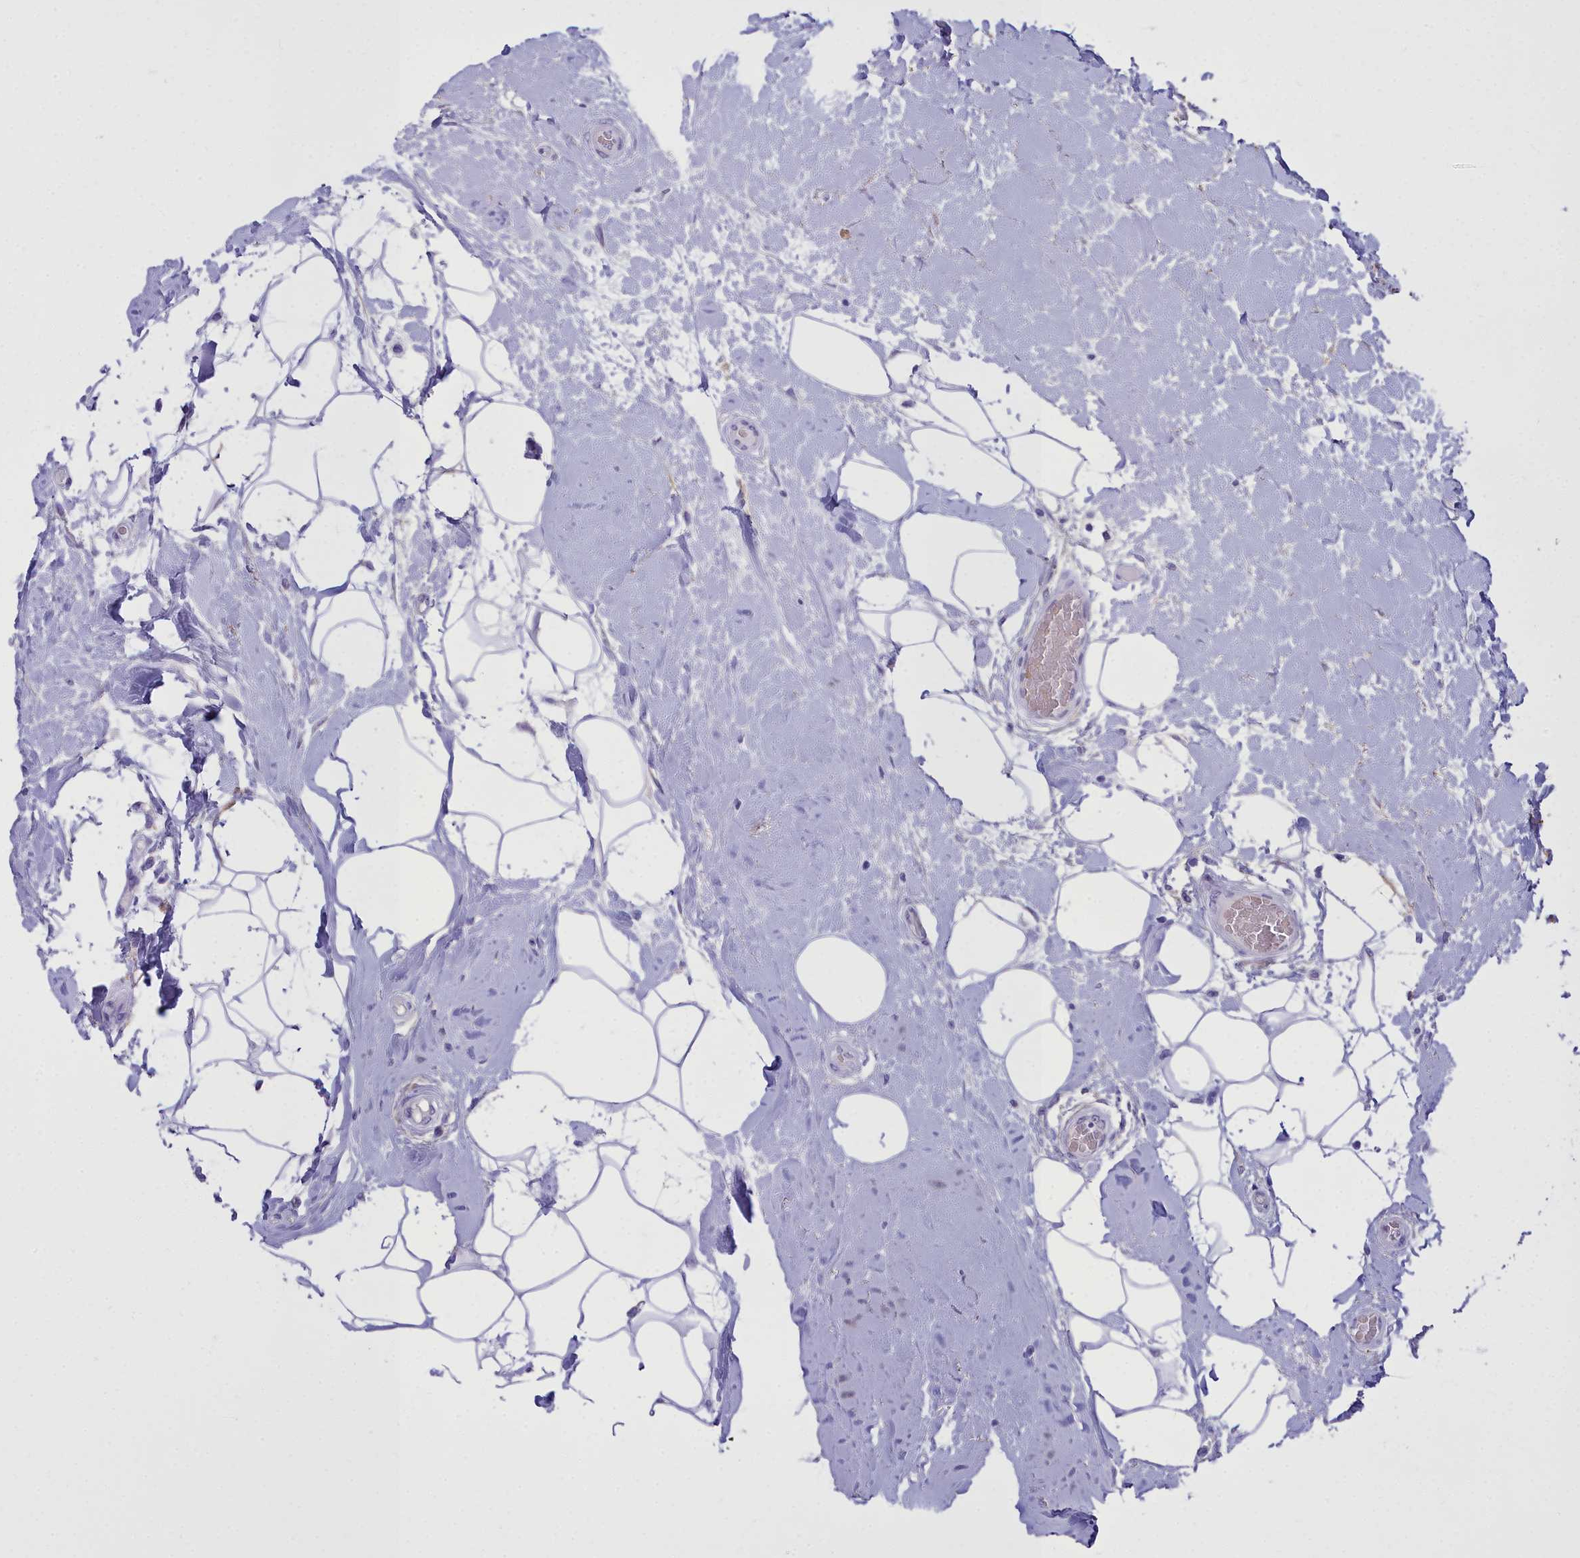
{"staining": {"intensity": "negative", "quantity": "none", "location": "none"}, "tissue": "breast cancer", "cell_type": "Tumor cells", "image_type": "cancer", "snomed": [{"axis": "morphology", "description": "Duct carcinoma"}, {"axis": "topography", "description": "Breast"}], "caption": "Tumor cells are negative for brown protein staining in breast cancer (intraductal carcinoma).", "gene": "OSTN", "patient": {"sex": "female", "age": 75}}